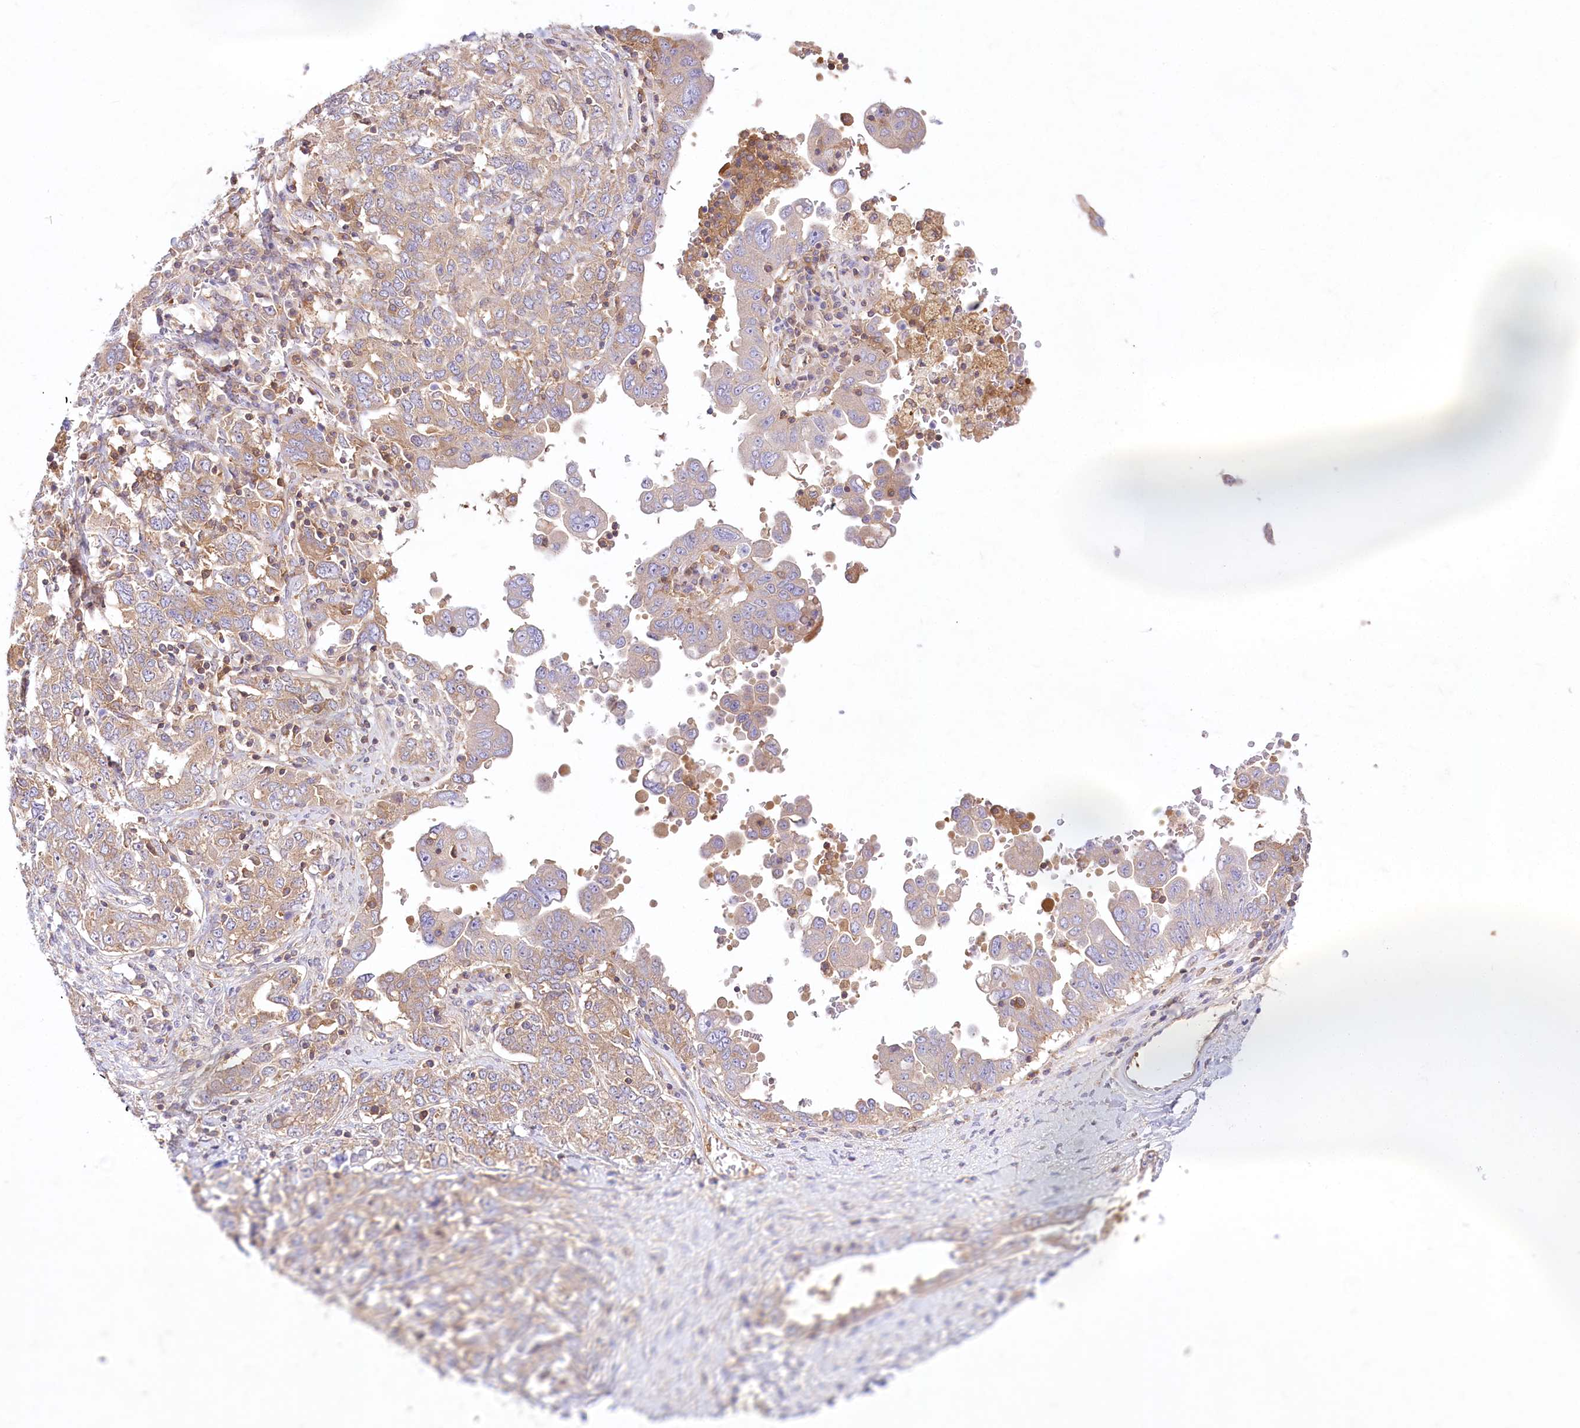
{"staining": {"intensity": "weak", "quantity": "25%-75%", "location": "cytoplasmic/membranous"}, "tissue": "ovarian cancer", "cell_type": "Tumor cells", "image_type": "cancer", "snomed": [{"axis": "morphology", "description": "Carcinoma, endometroid"}, {"axis": "topography", "description": "Ovary"}], "caption": "IHC histopathology image of human endometroid carcinoma (ovarian) stained for a protein (brown), which demonstrates low levels of weak cytoplasmic/membranous expression in about 25%-75% of tumor cells.", "gene": "ABRAXAS2", "patient": {"sex": "female", "age": 62}}